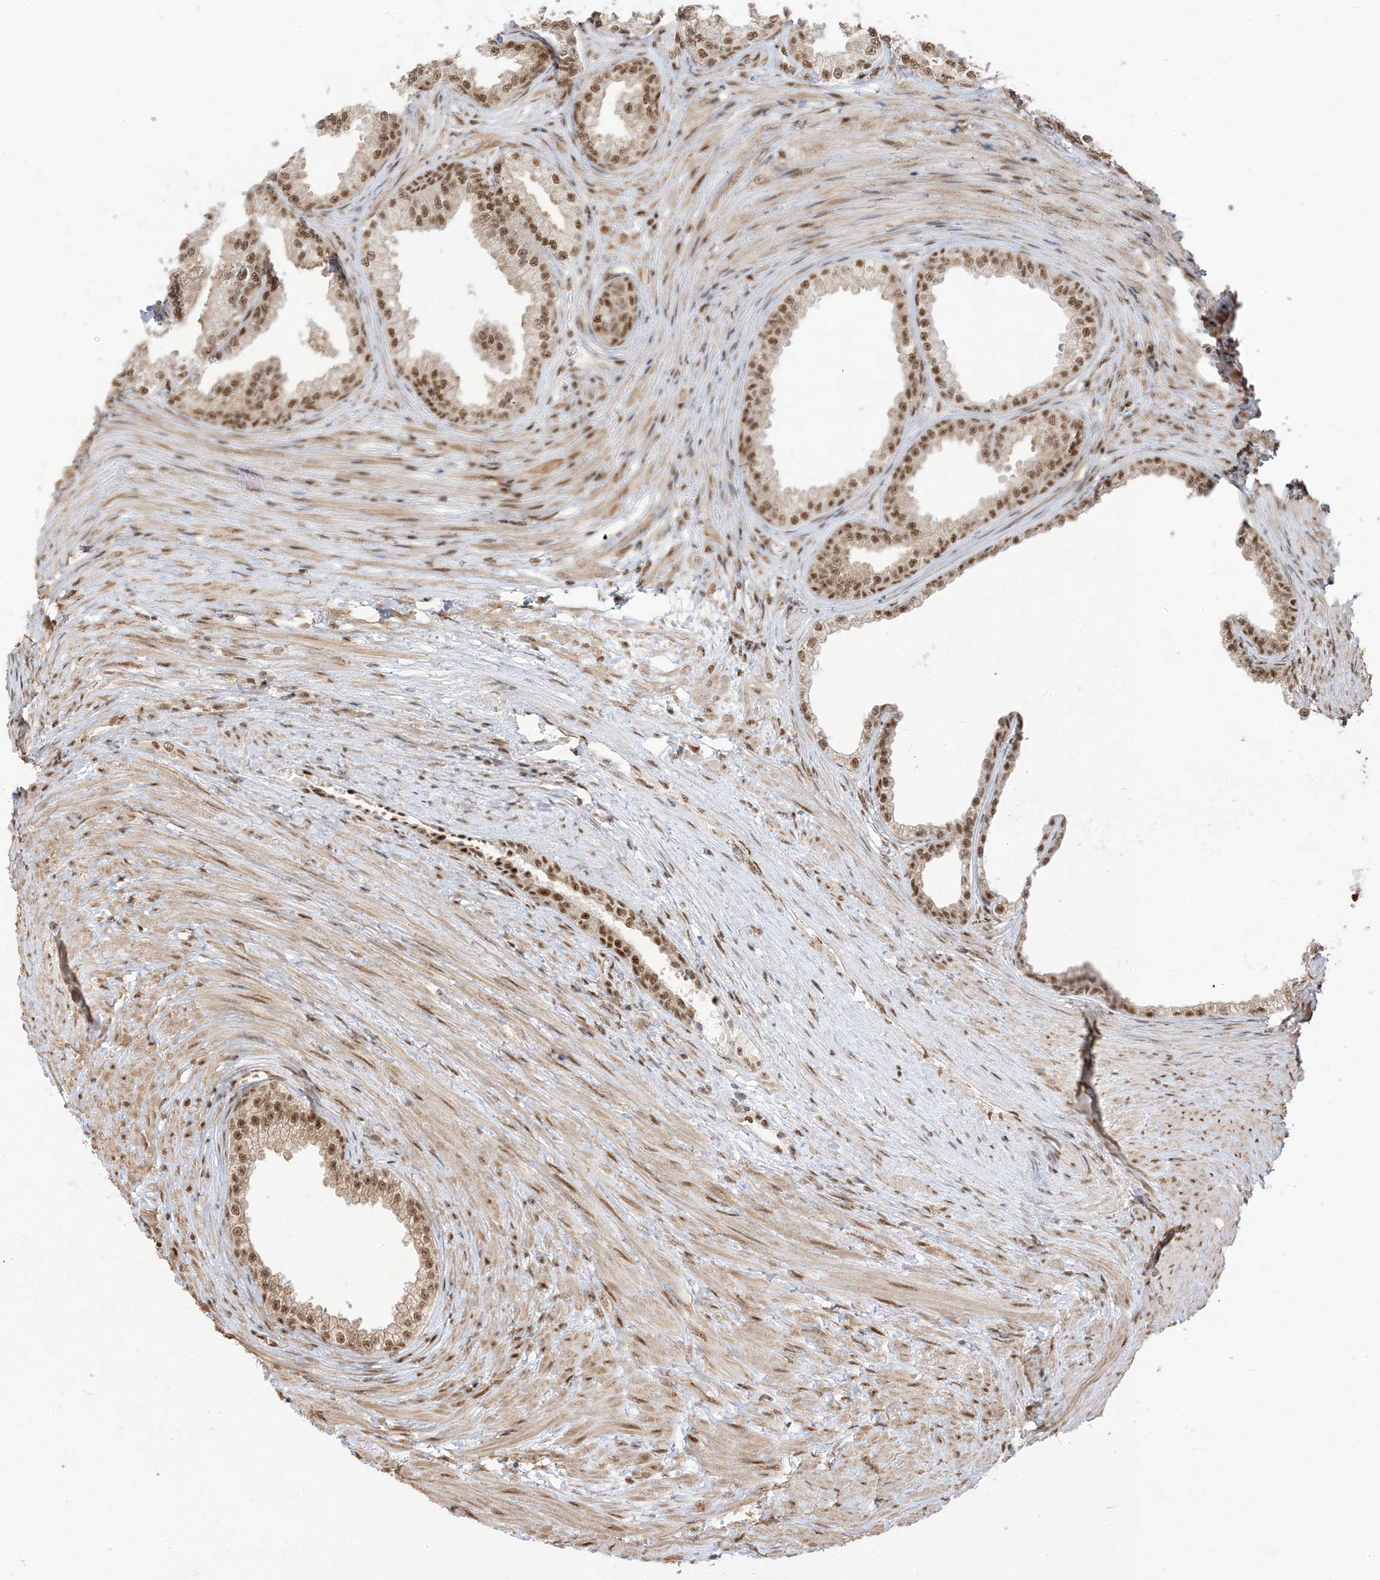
{"staining": {"intensity": "moderate", "quantity": ">75%", "location": "cytoplasmic/membranous,nuclear"}, "tissue": "prostate", "cell_type": "Glandular cells", "image_type": "normal", "snomed": [{"axis": "morphology", "description": "Normal tissue, NOS"}, {"axis": "topography", "description": "Prostate"}], "caption": "Immunohistochemical staining of unremarkable prostate exhibits >75% levels of moderate cytoplasmic/membranous,nuclear protein staining in about >75% of glandular cells.", "gene": "ARGLU1", "patient": {"sex": "male", "age": 76}}